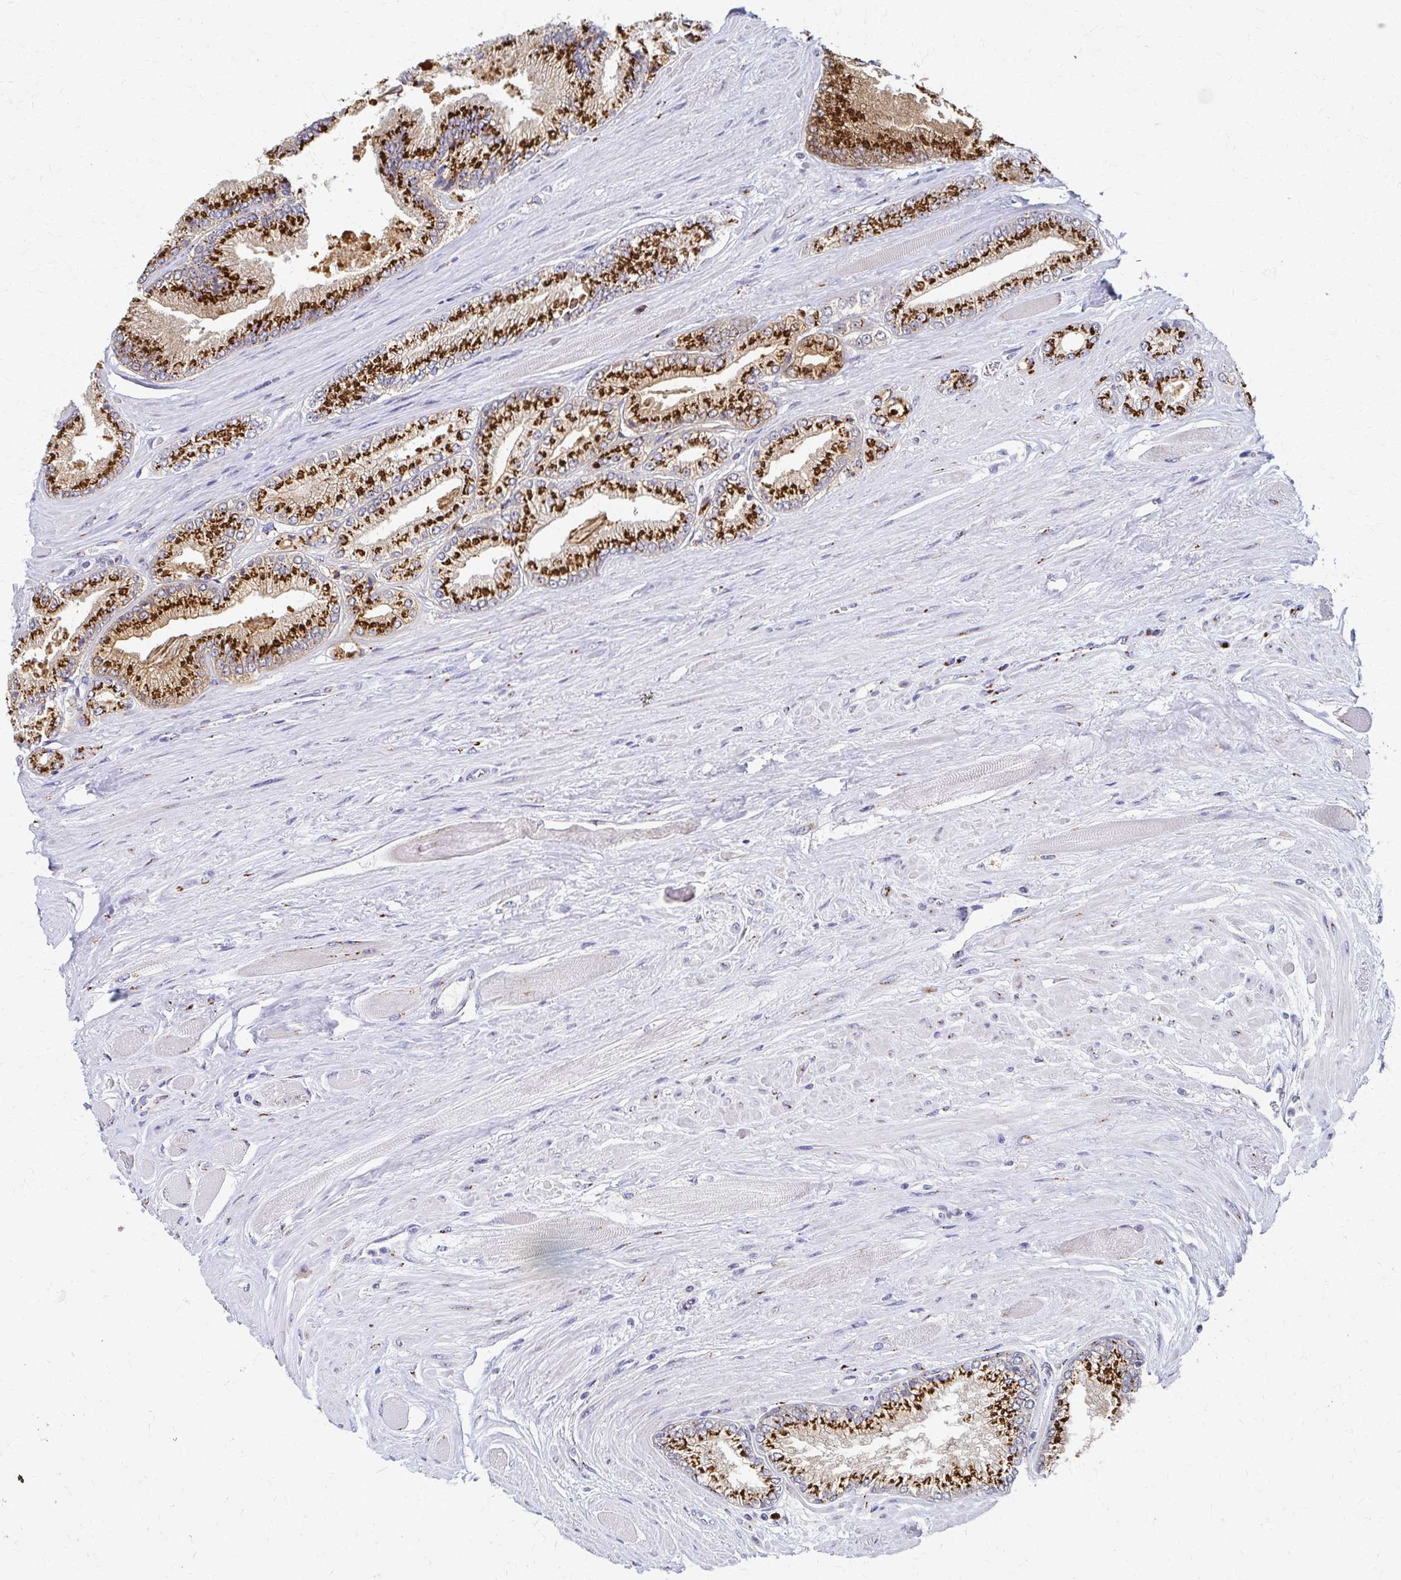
{"staining": {"intensity": "strong", "quantity": ">75%", "location": "cytoplasmic/membranous"}, "tissue": "prostate cancer", "cell_type": "Tumor cells", "image_type": "cancer", "snomed": [{"axis": "morphology", "description": "Adenocarcinoma, Low grade"}, {"axis": "topography", "description": "Prostate"}], "caption": "Immunohistochemical staining of human prostate cancer exhibits high levels of strong cytoplasmic/membranous protein staining in about >75% of tumor cells. (DAB = brown stain, brightfield microscopy at high magnification).", "gene": "TM9SF1", "patient": {"sex": "male", "age": 67}}